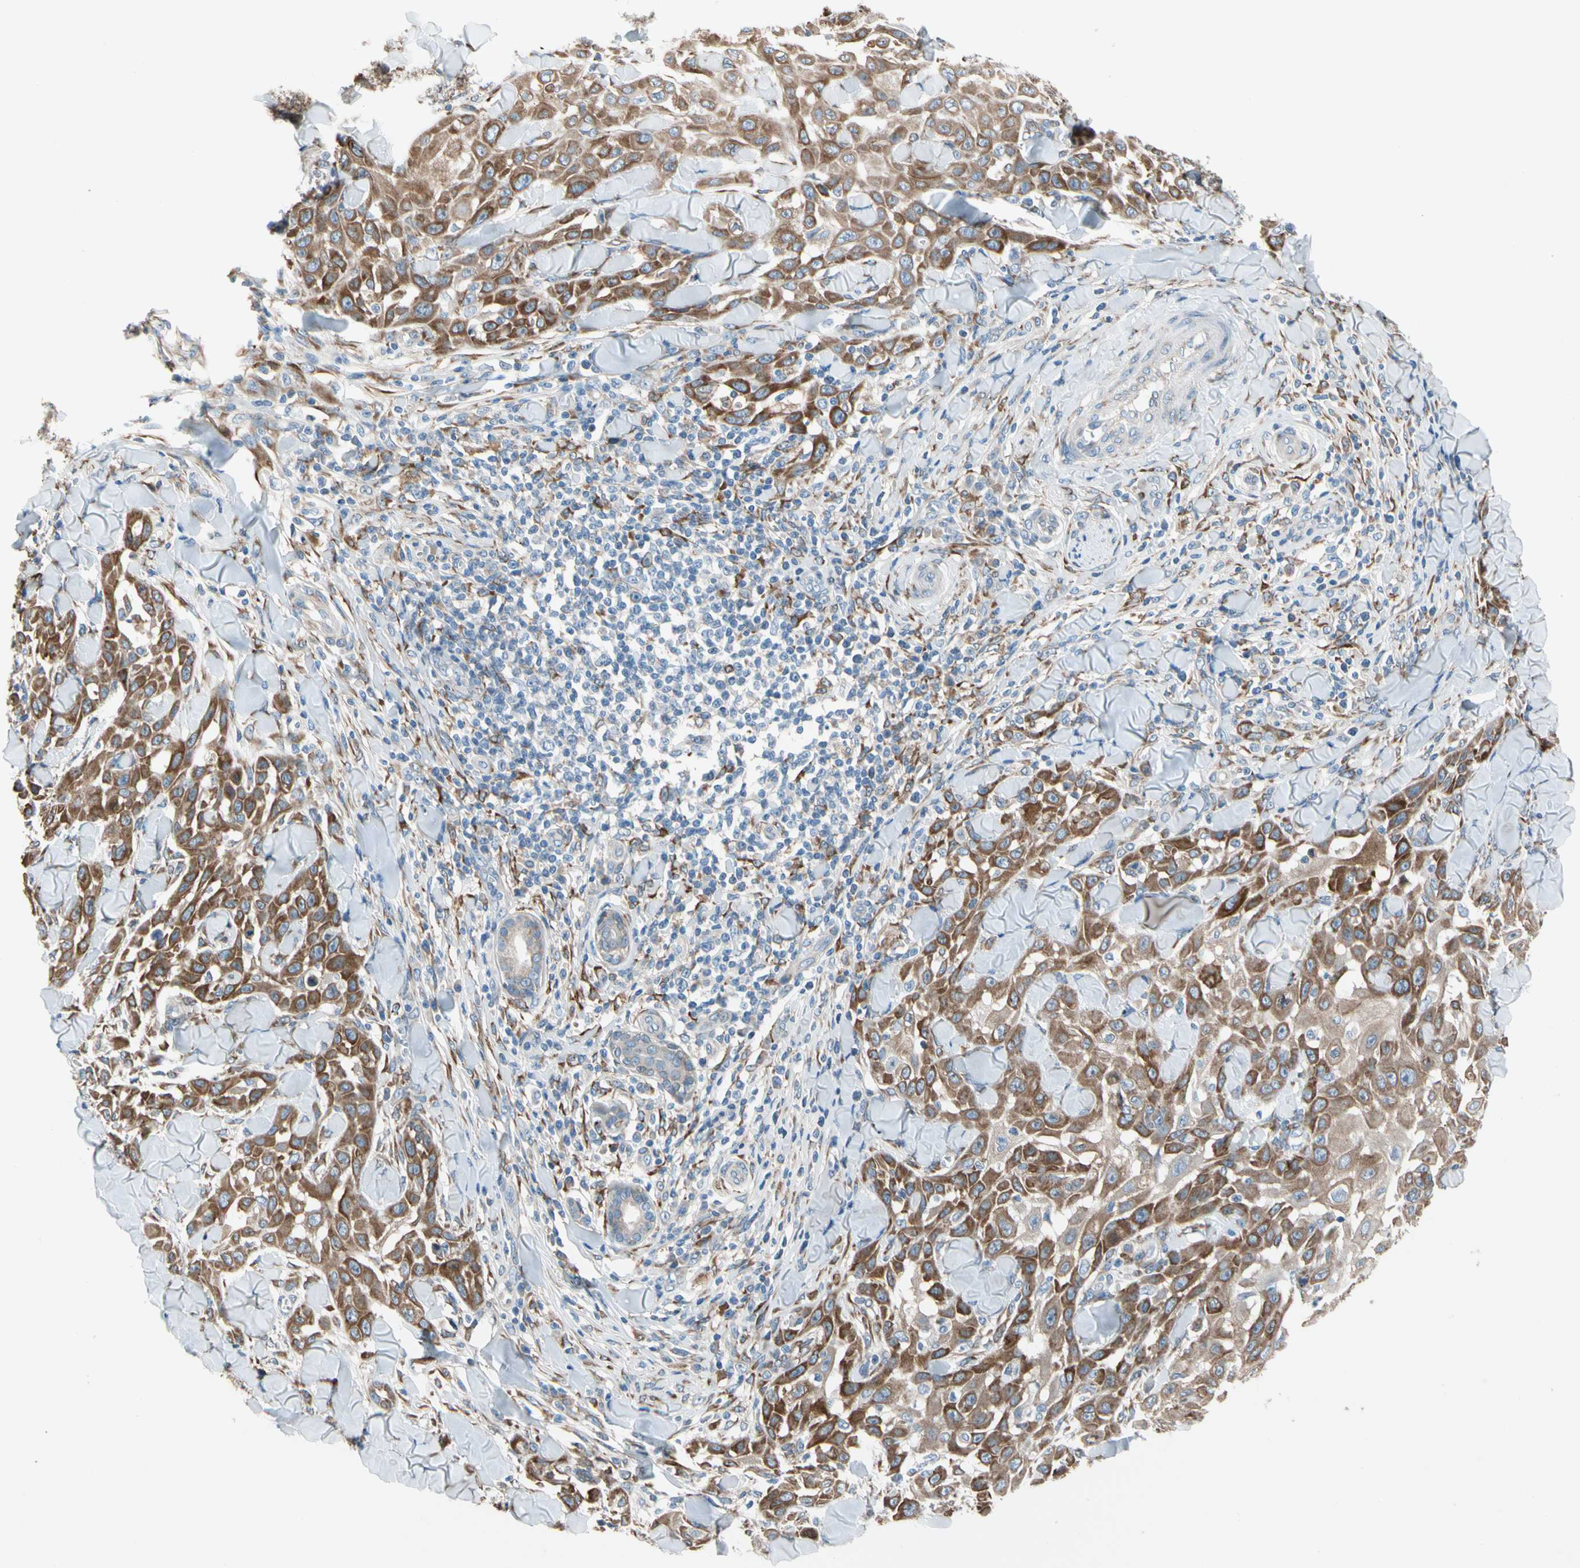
{"staining": {"intensity": "moderate", "quantity": ">75%", "location": "cytoplasmic/membranous"}, "tissue": "skin cancer", "cell_type": "Tumor cells", "image_type": "cancer", "snomed": [{"axis": "morphology", "description": "Squamous cell carcinoma, NOS"}, {"axis": "topography", "description": "Skin"}], "caption": "Human skin cancer (squamous cell carcinoma) stained with a brown dye exhibits moderate cytoplasmic/membranous positive expression in approximately >75% of tumor cells.", "gene": "LRPAP1", "patient": {"sex": "male", "age": 24}}